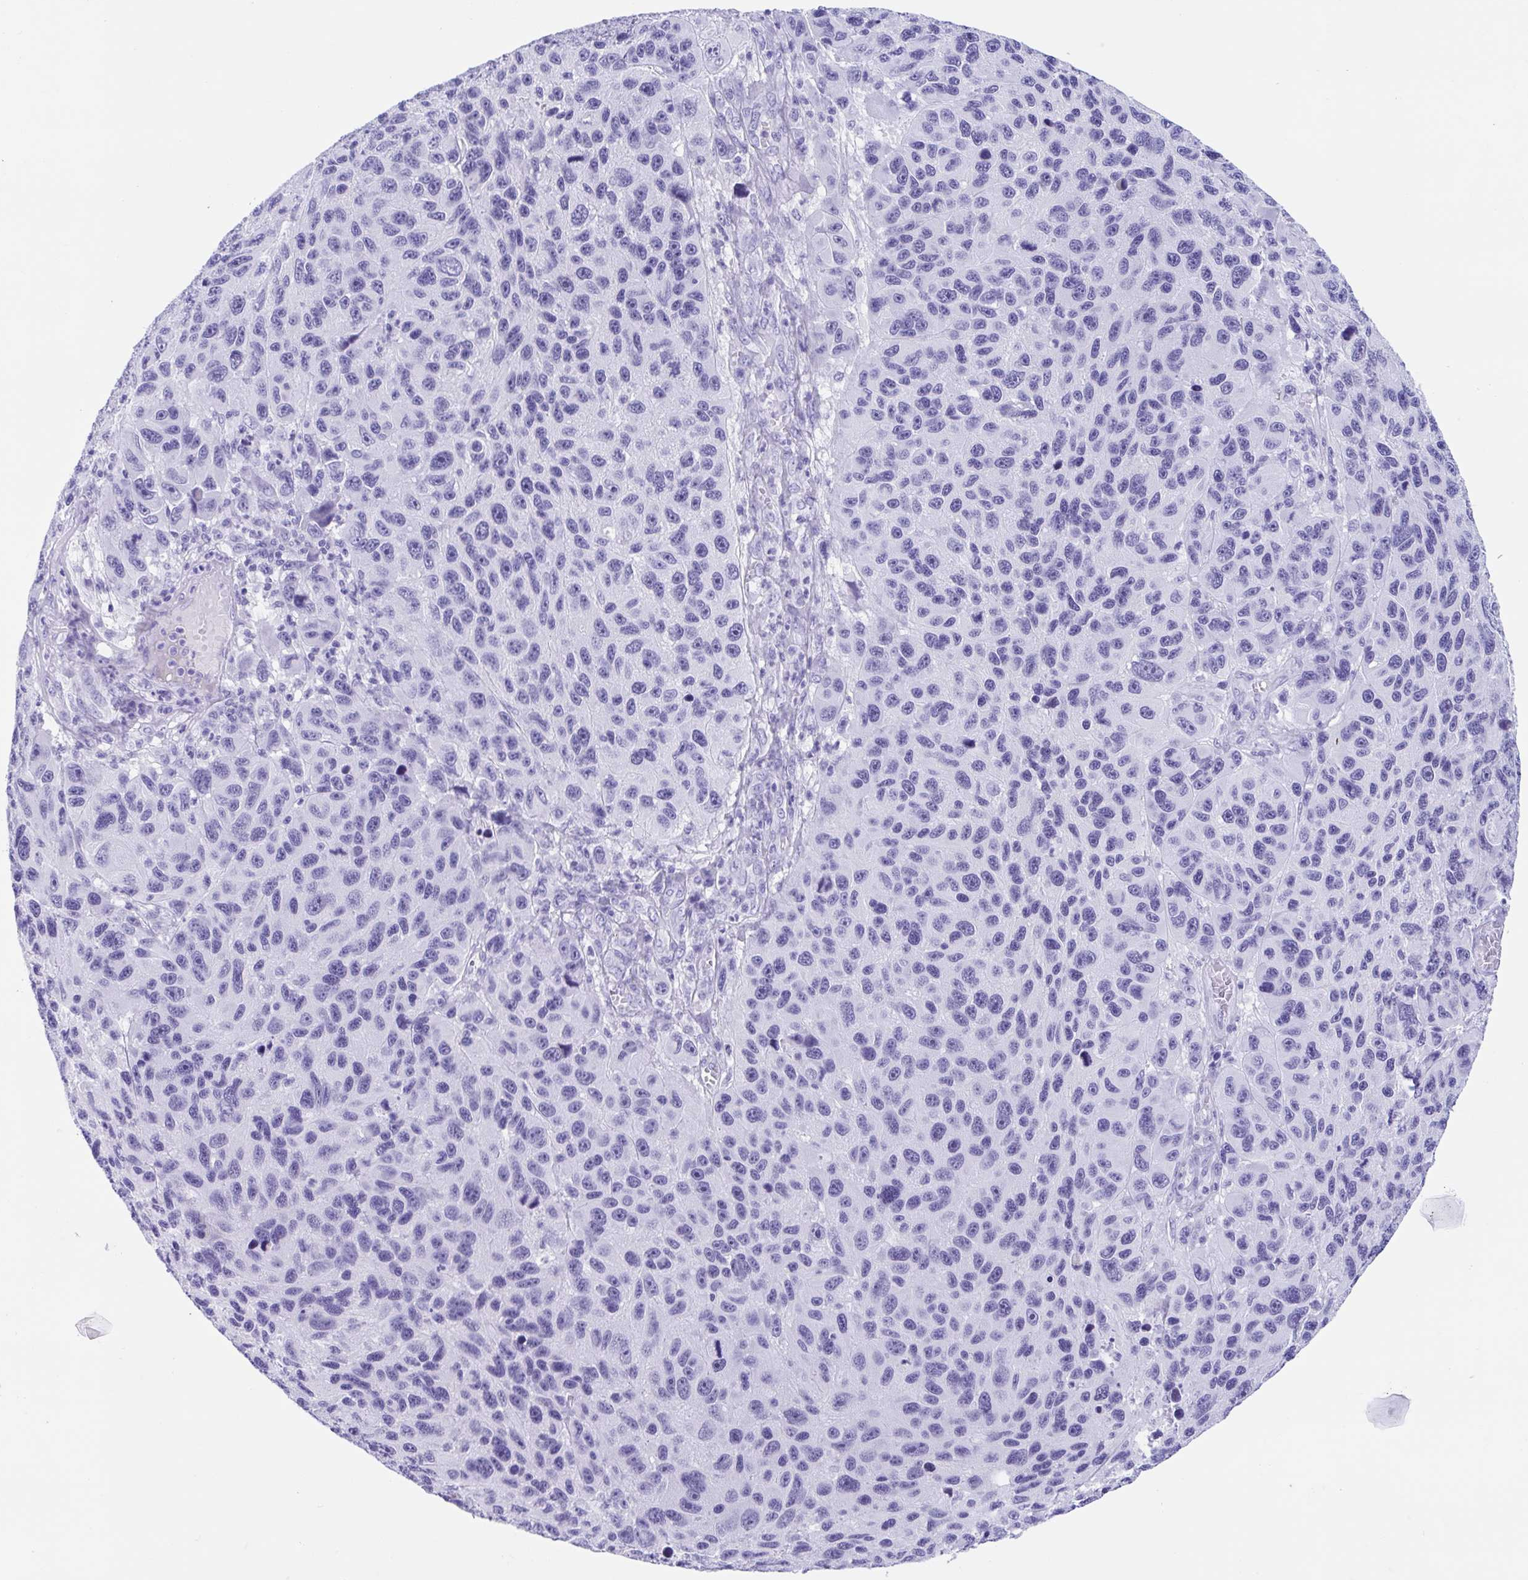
{"staining": {"intensity": "negative", "quantity": "none", "location": "none"}, "tissue": "melanoma", "cell_type": "Tumor cells", "image_type": "cancer", "snomed": [{"axis": "morphology", "description": "Malignant melanoma, NOS"}, {"axis": "topography", "description": "Skin"}], "caption": "Immunohistochemistry (IHC) of malignant melanoma demonstrates no positivity in tumor cells.", "gene": "TMEM35A", "patient": {"sex": "male", "age": 53}}